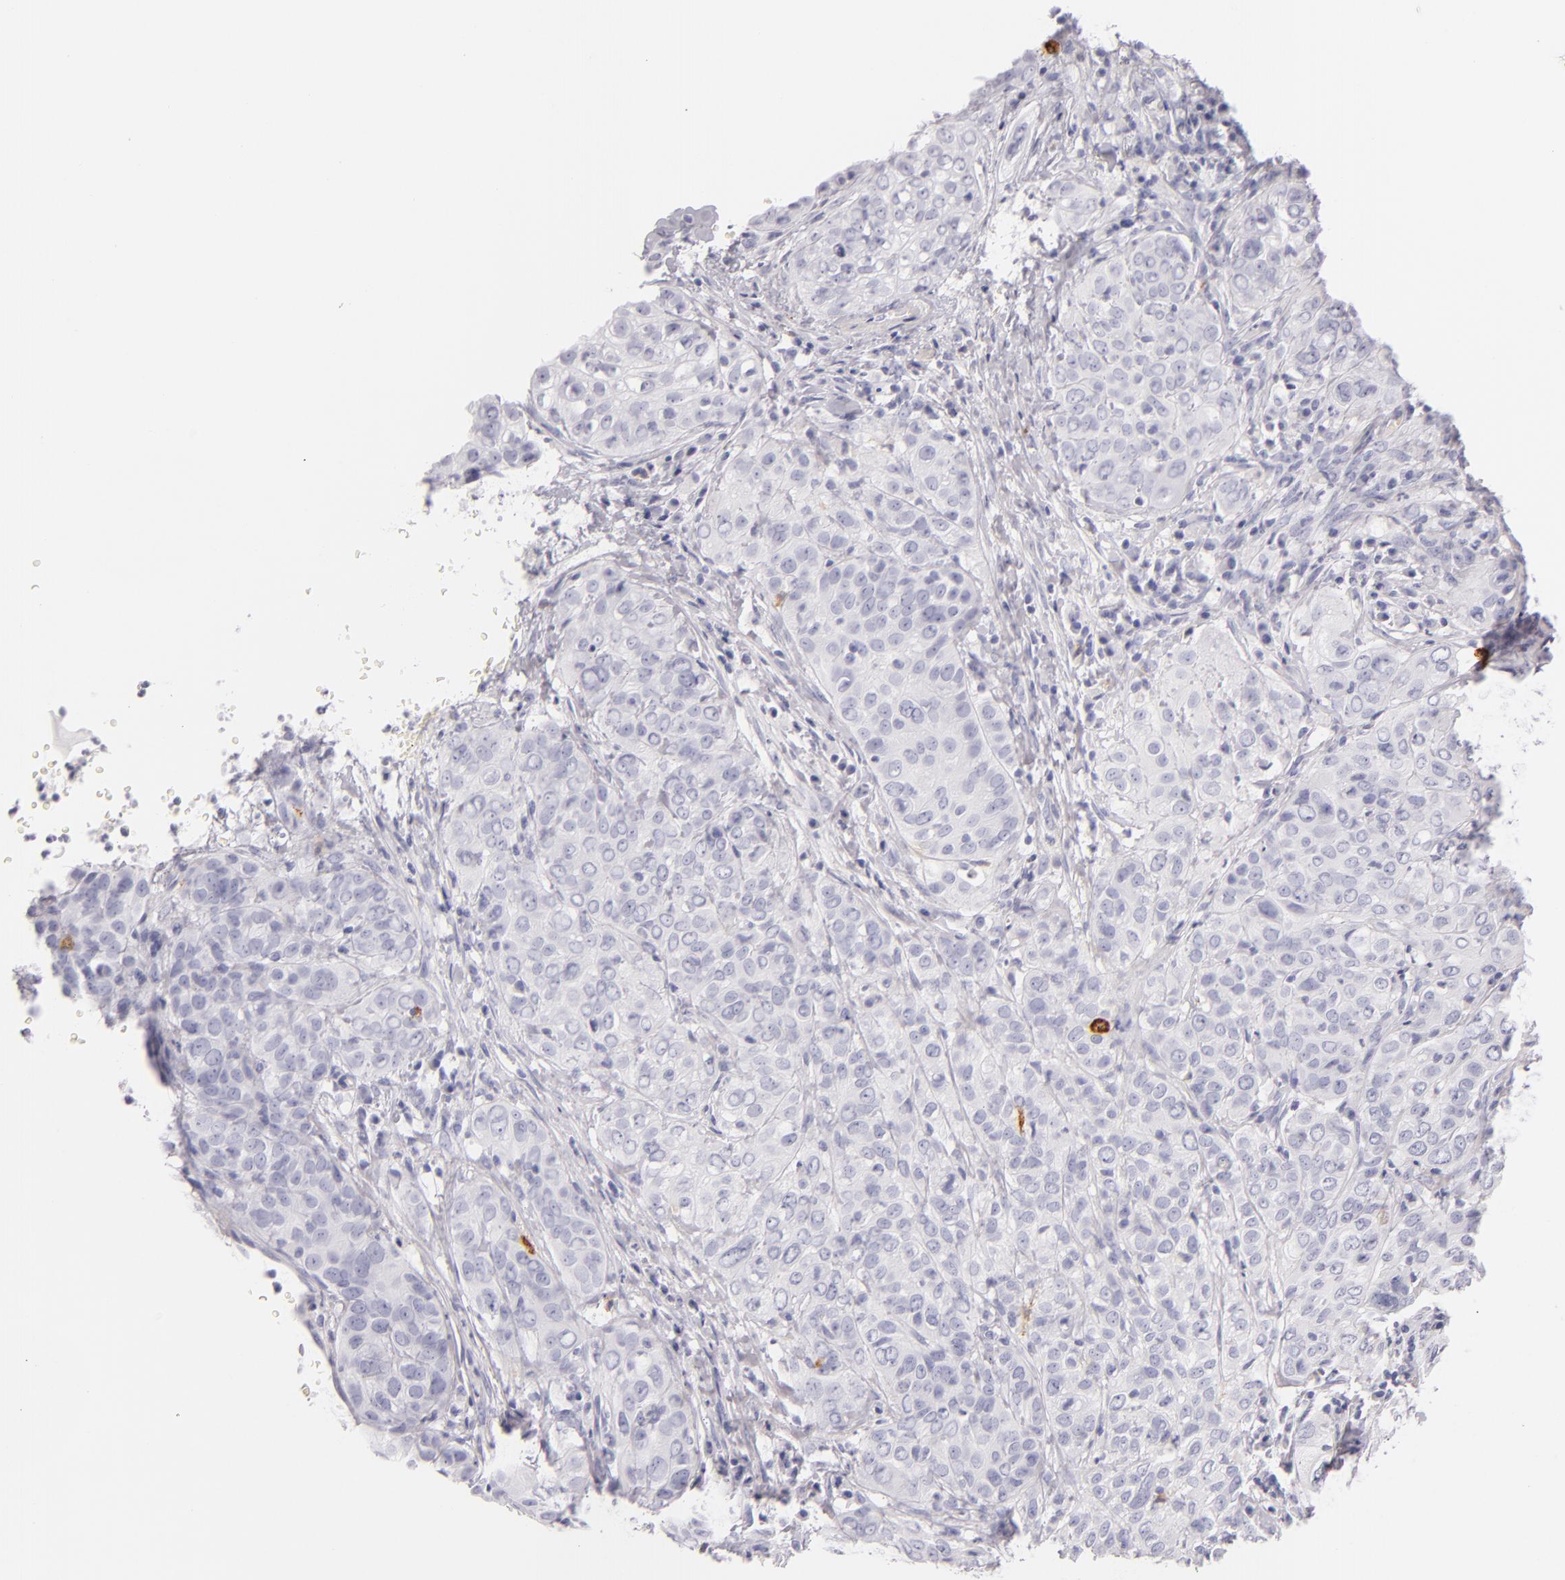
{"staining": {"intensity": "negative", "quantity": "none", "location": "none"}, "tissue": "cervical cancer", "cell_type": "Tumor cells", "image_type": "cancer", "snomed": [{"axis": "morphology", "description": "Squamous cell carcinoma, NOS"}, {"axis": "topography", "description": "Cervix"}], "caption": "This image is of cervical cancer (squamous cell carcinoma) stained with immunohistochemistry to label a protein in brown with the nuclei are counter-stained blue. There is no positivity in tumor cells.", "gene": "TPSD1", "patient": {"sex": "female", "age": 38}}